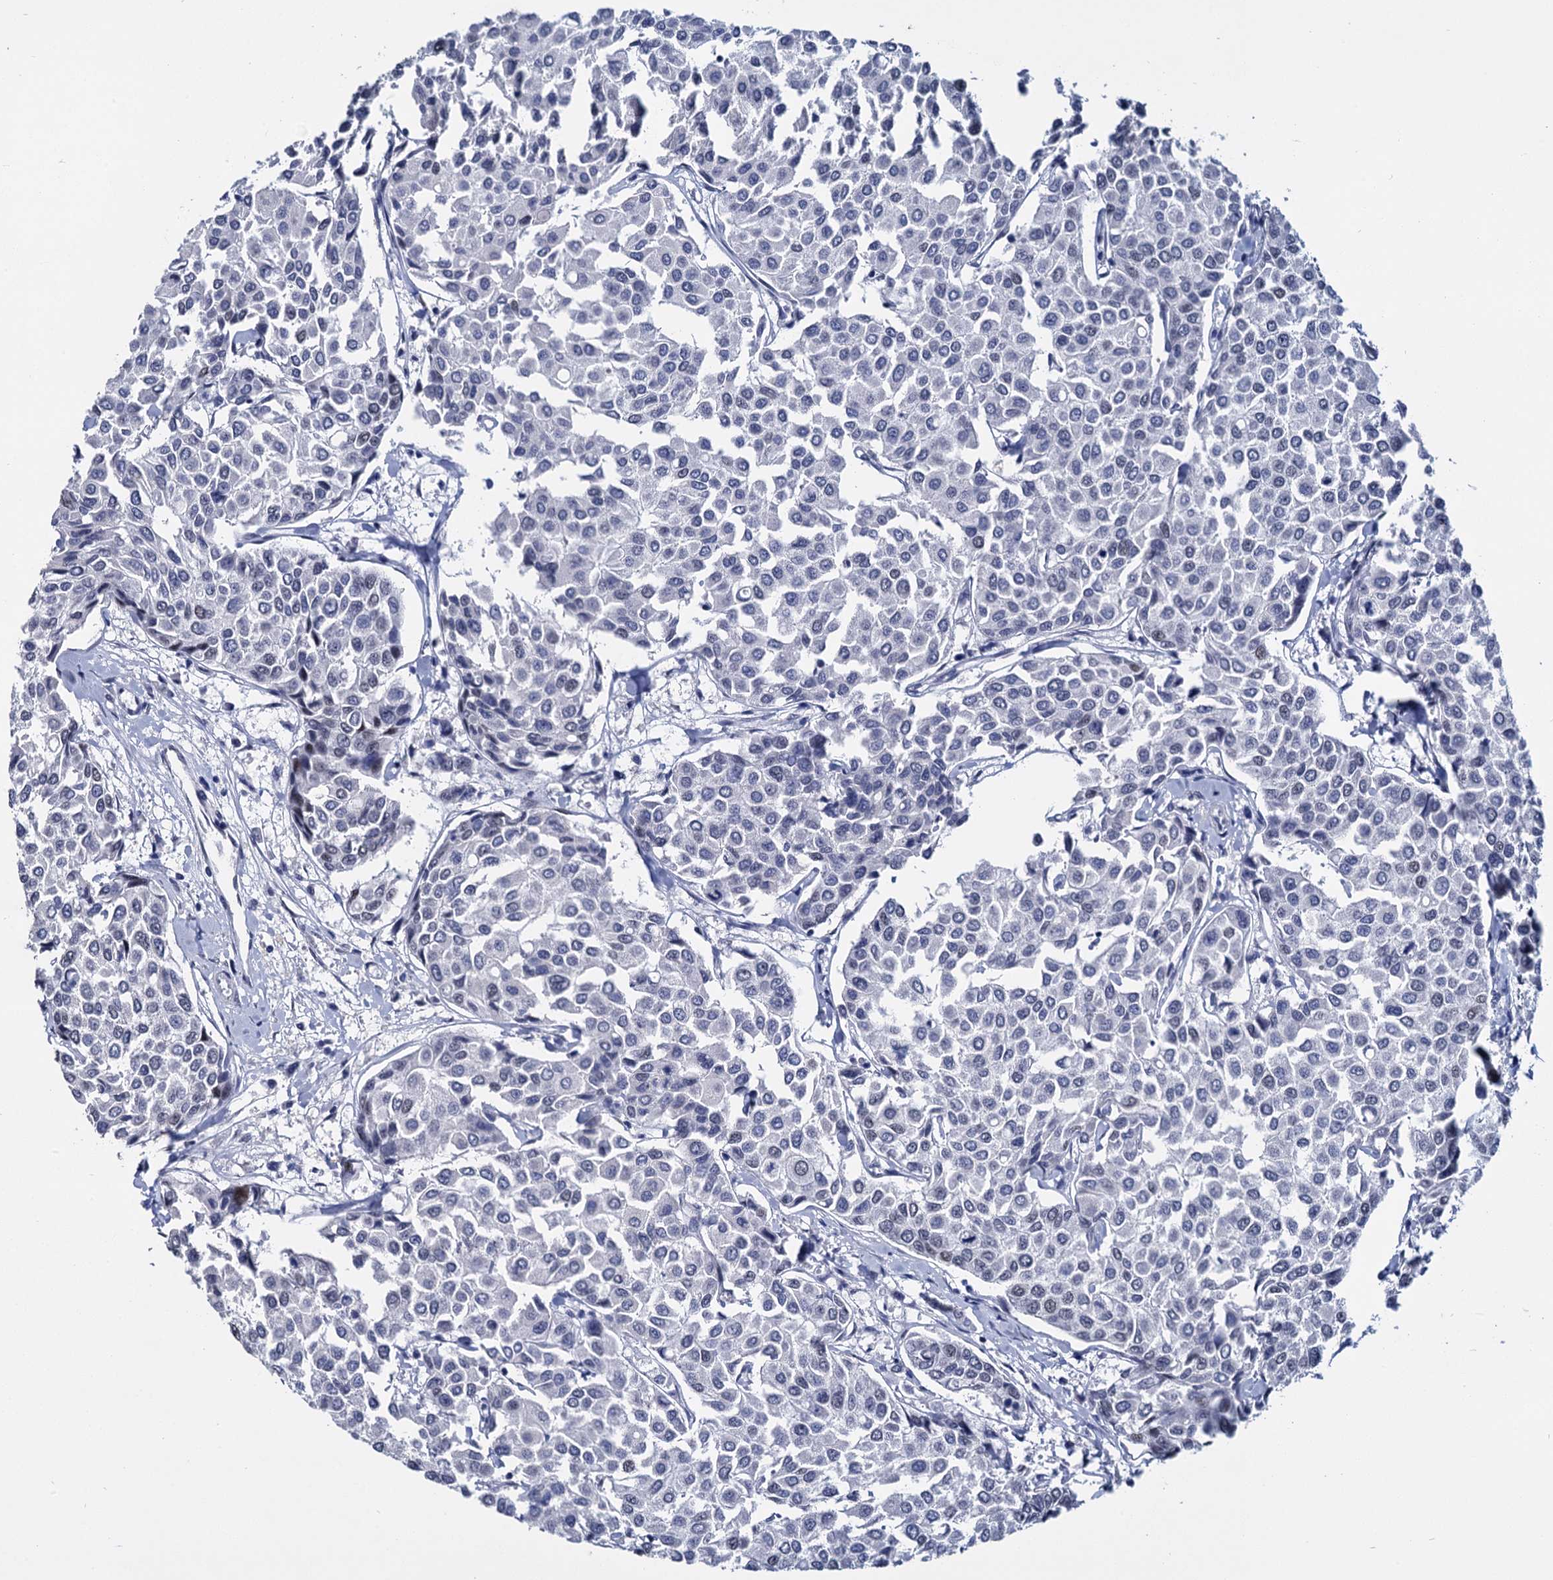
{"staining": {"intensity": "negative", "quantity": "none", "location": "none"}, "tissue": "breast cancer", "cell_type": "Tumor cells", "image_type": "cancer", "snomed": [{"axis": "morphology", "description": "Duct carcinoma"}, {"axis": "topography", "description": "Breast"}], "caption": "DAB immunohistochemical staining of breast intraductal carcinoma displays no significant expression in tumor cells.", "gene": "MAGEA4", "patient": {"sex": "female", "age": 55}}